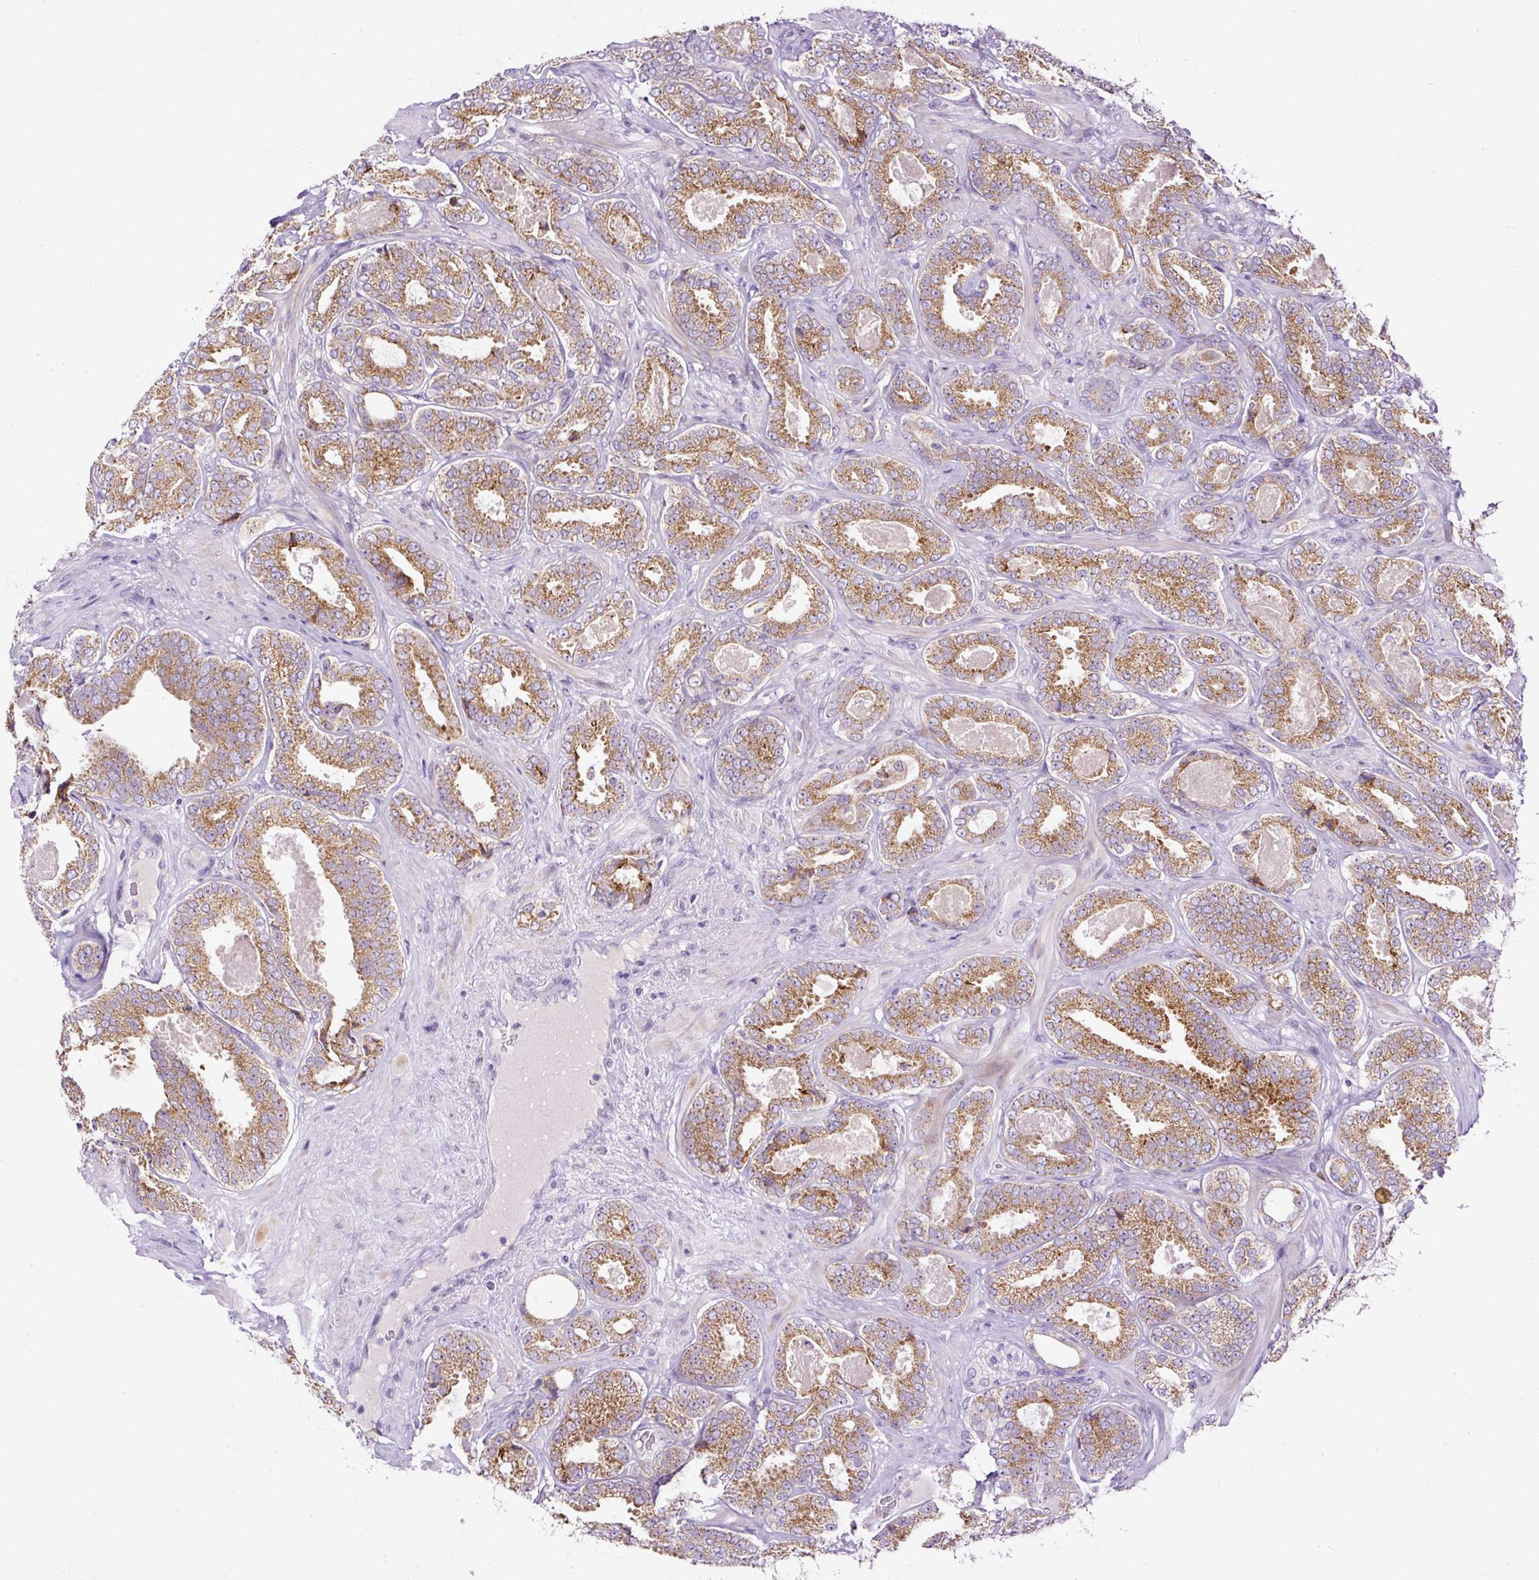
{"staining": {"intensity": "moderate", "quantity": ">75%", "location": "cytoplasmic/membranous"}, "tissue": "prostate cancer", "cell_type": "Tumor cells", "image_type": "cancer", "snomed": [{"axis": "morphology", "description": "Adenocarcinoma, High grade"}, {"axis": "topography", "description": "Prostate"}], "caption": "Immunohistochemical staining of human prostate cancer reveals moderate cytoplasmic/membranous protein positivity in about >75% of tumor cells. The staining was performed using DAB (3,3'-diaminobenzidine), with brown indicating positive protein expression. Nuclei are stained blue with hematoxylin.", "gene": "FMC1", "patient": {"sex": "male", "age": 65}}